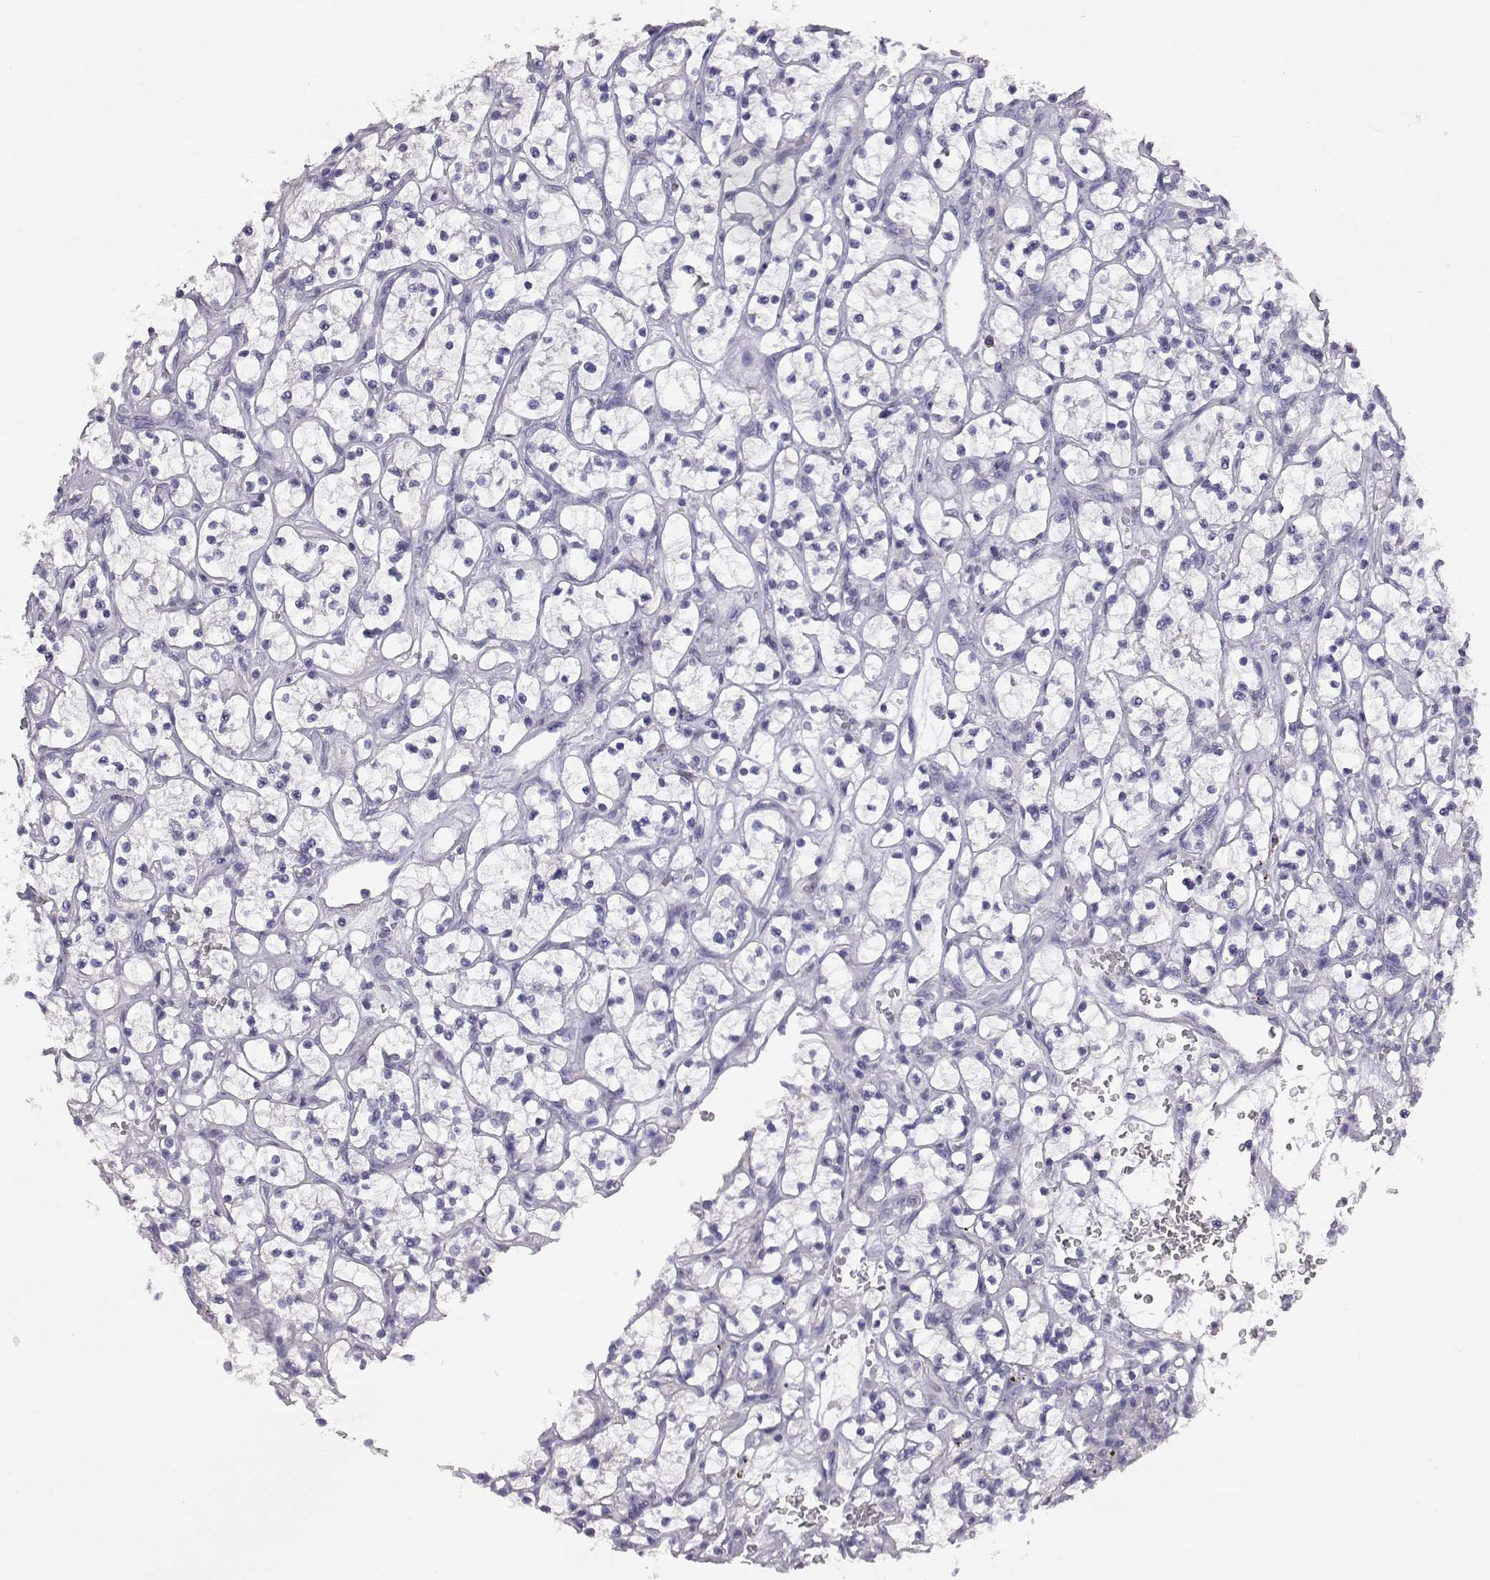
{"staining": {"intensity": "negative", "quantity": "none", "location": "none"}, "tissue": "renal cancer", "cell_type": "Tumor cells", "image_type": "cancer", "snomed": [{"axis": "morphology", "description": "Adenocarcinoma, NOS"}, {"axis": "topography", "description": "Kidney"}], "caption": "Immunohistochemical staining of renal cancer demonstrates no significant positivity in tumor cells.", "gene": "AKR1B1", "patient": {"sex": "female", "age": 64}}